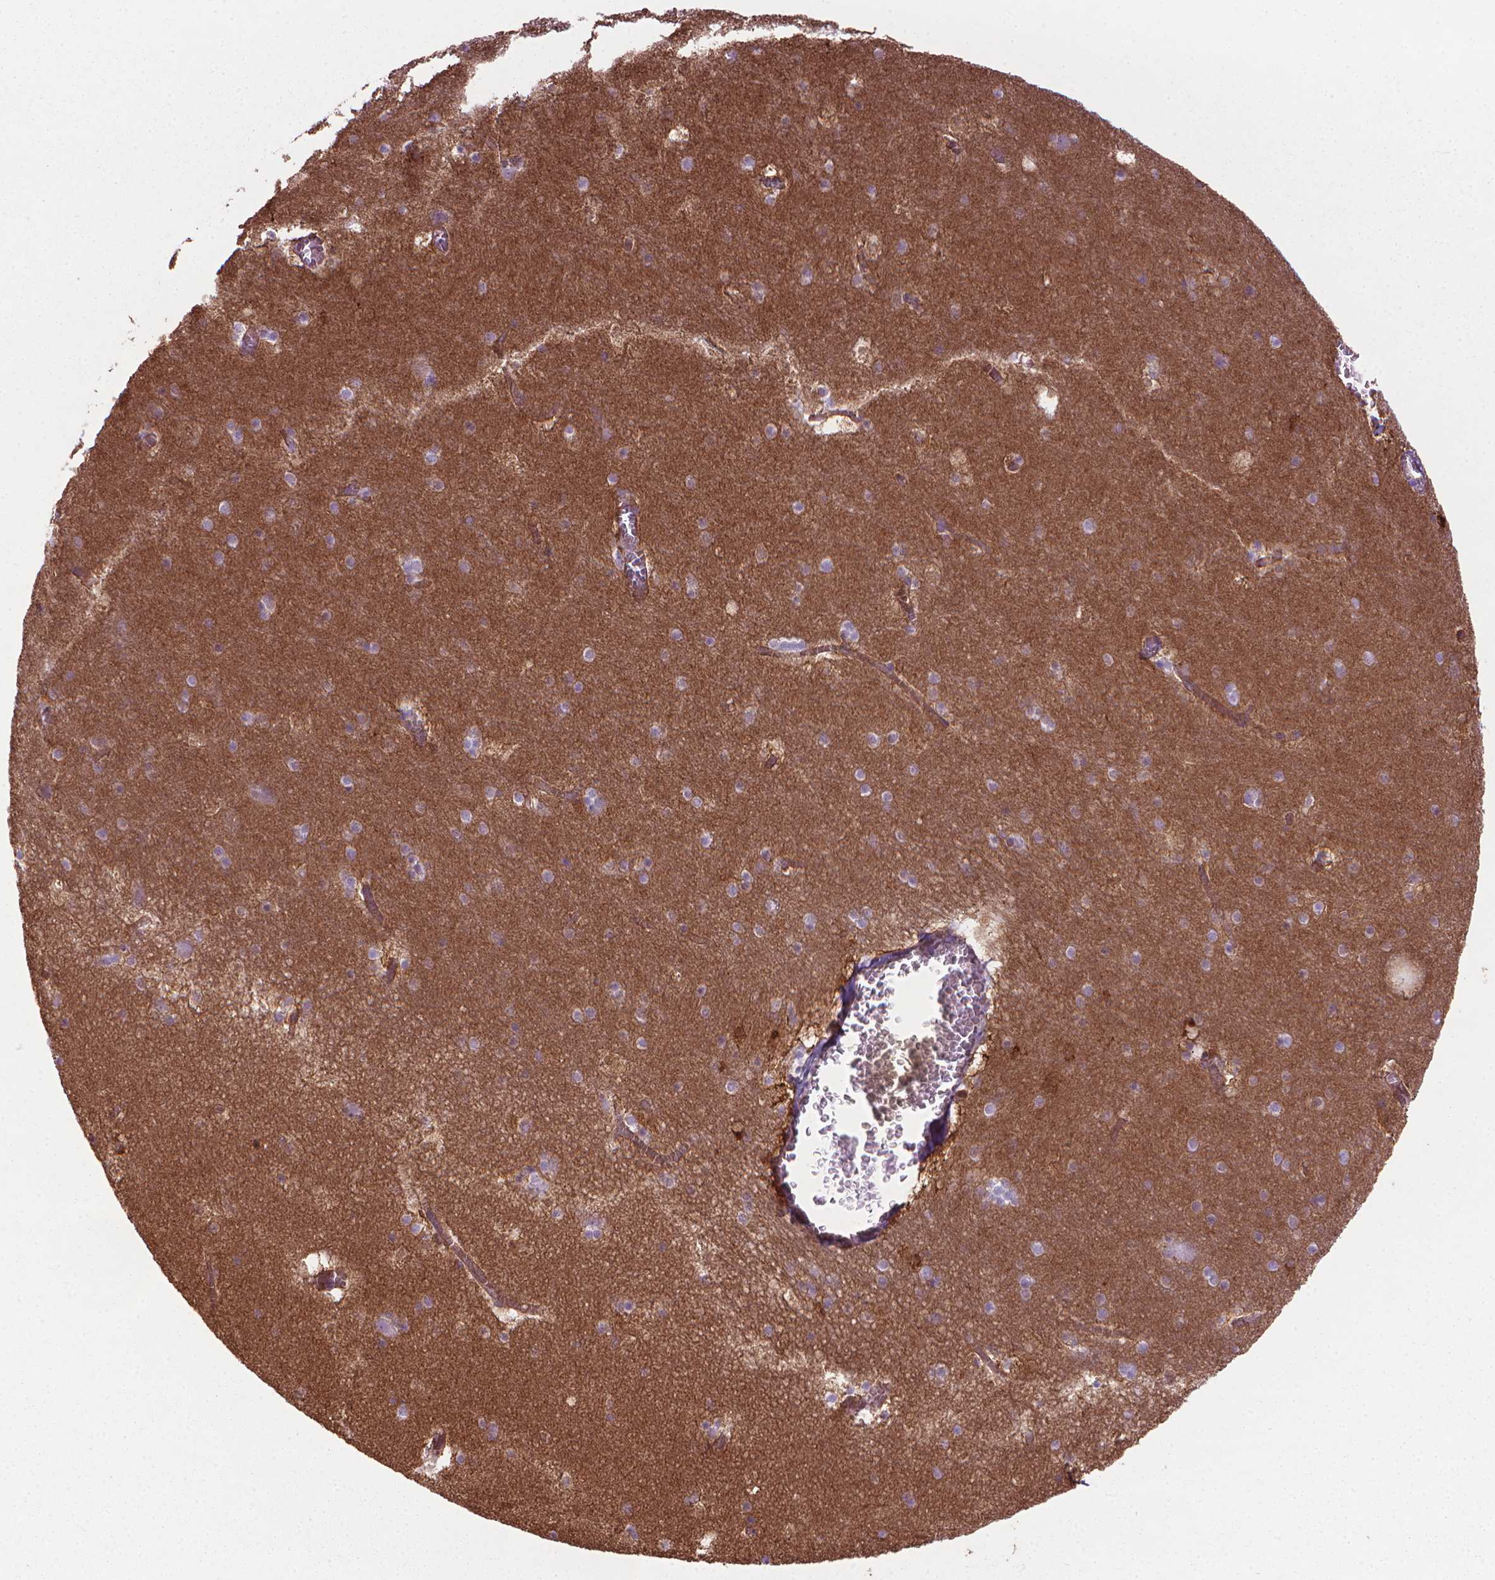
{"staining": {"intensity": "negative", "quantity": "none", "location": "none"}, "tissue": "hippocampus", "cell_type": "Glial cells", "image_type": "normal", "snomed": [{"axis": "morphology", "description": "Normal tissue, NOS"}, {"axis": "topography", "description": "Hippocampus"}], "caption": "This is an IHC photomicrograph of normal human hippocampus. There is no staining in glial cells.", "gene": "TENT5A", "patient": {"sex": "male", "age": 45}}